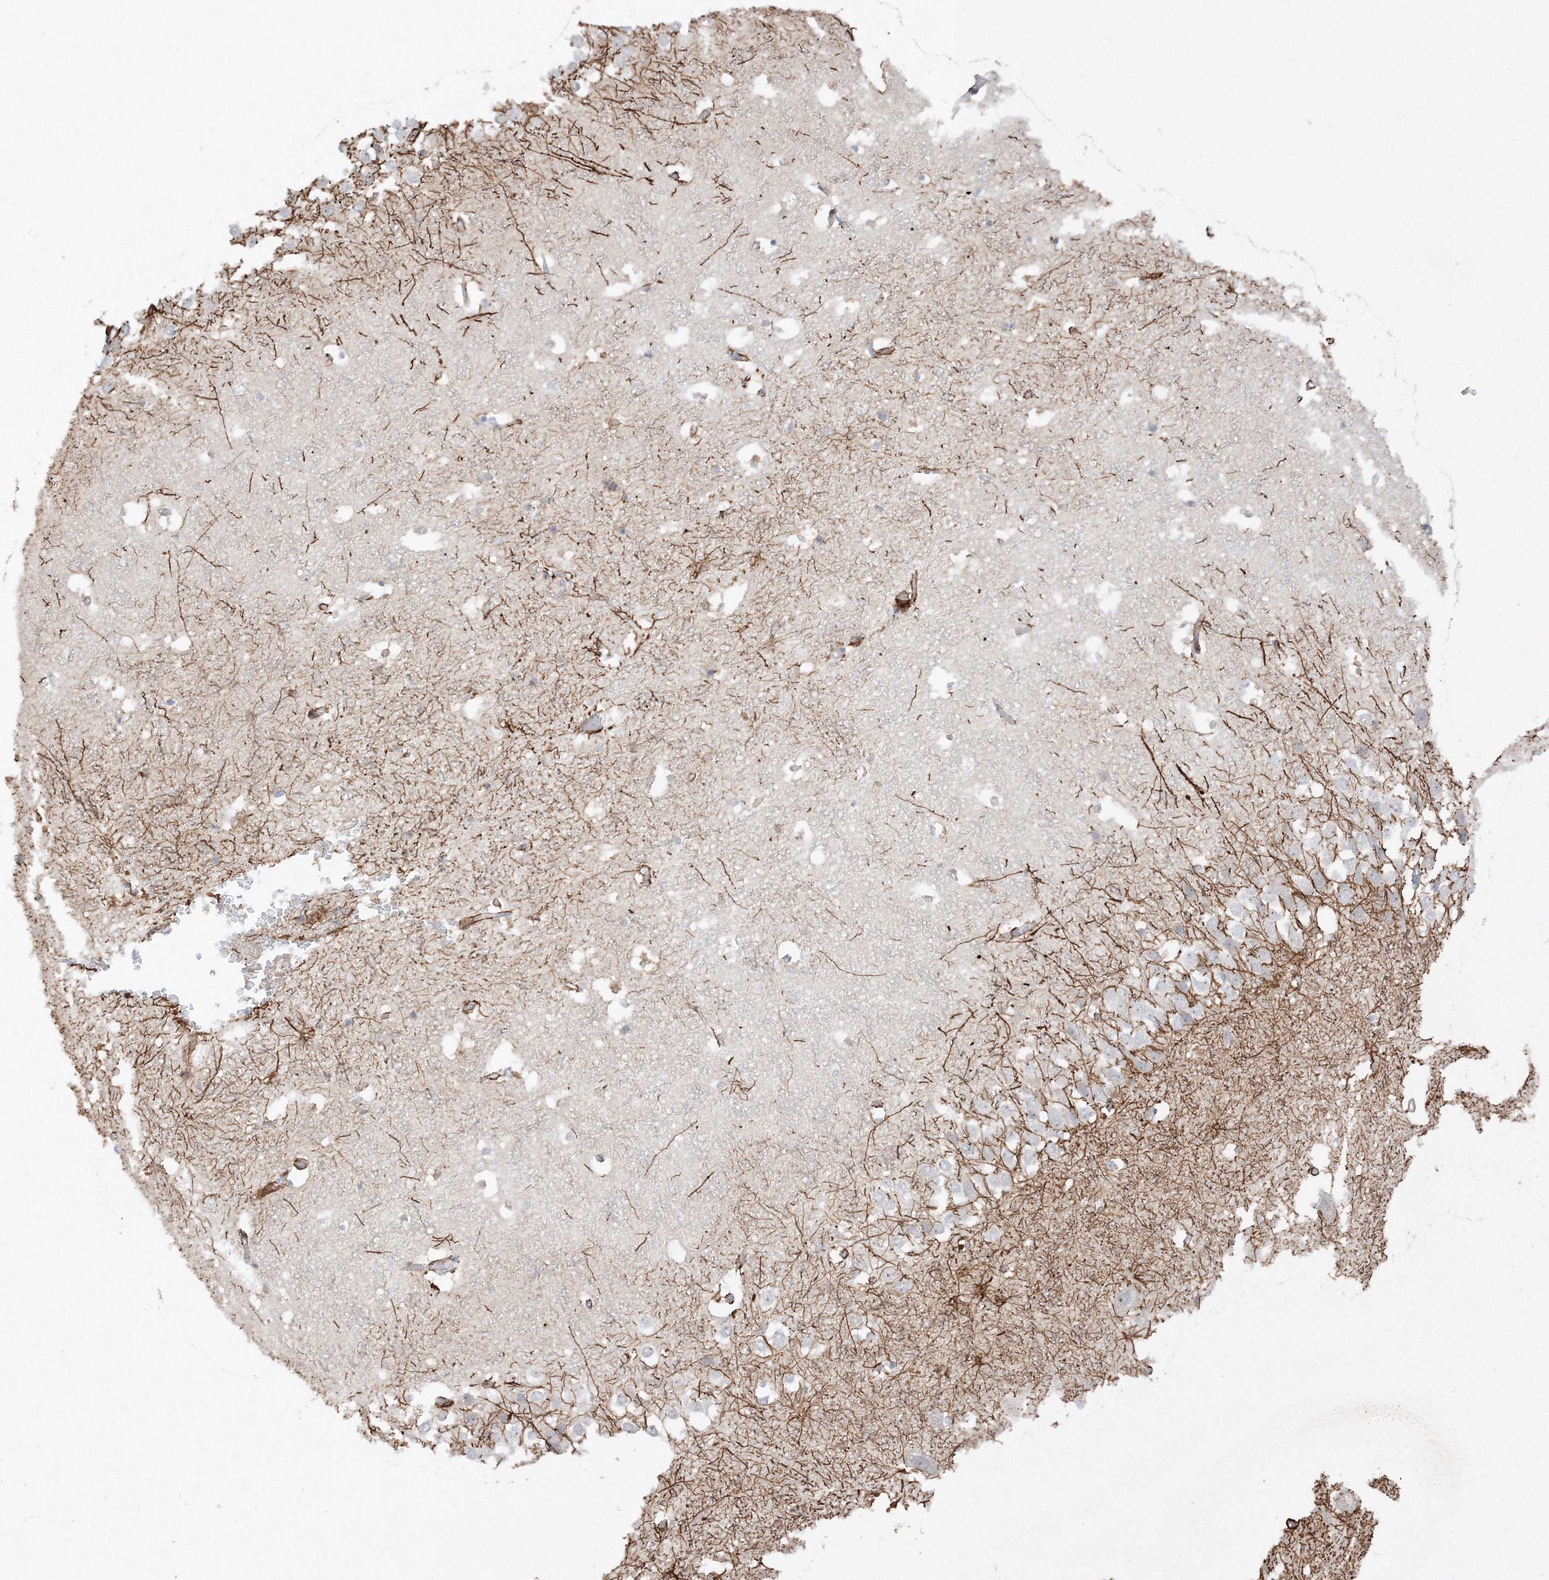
{"staining": {"intensity": "moderate", "quantity": "25%-75%", "location": "none"}, "tissue": "hippocampus", "cell_type": "Glial cells", "image_type": "normal", "snomed": [{"axis": "morphology", "description": "Normal tissue, NOS"}, {"axis": "topography", "description": "Hippocampus"}], "caption": "A brown stain labels moderate None staining of a protein in glial cells of unremarkable human hippocampus. (DAB (3,3'-diaminobenzidine) IHC, brown staining for protein, blue staining for nuclei).", "gene": "ETAA1", "patient": {"sex": "female", "age": 52}}